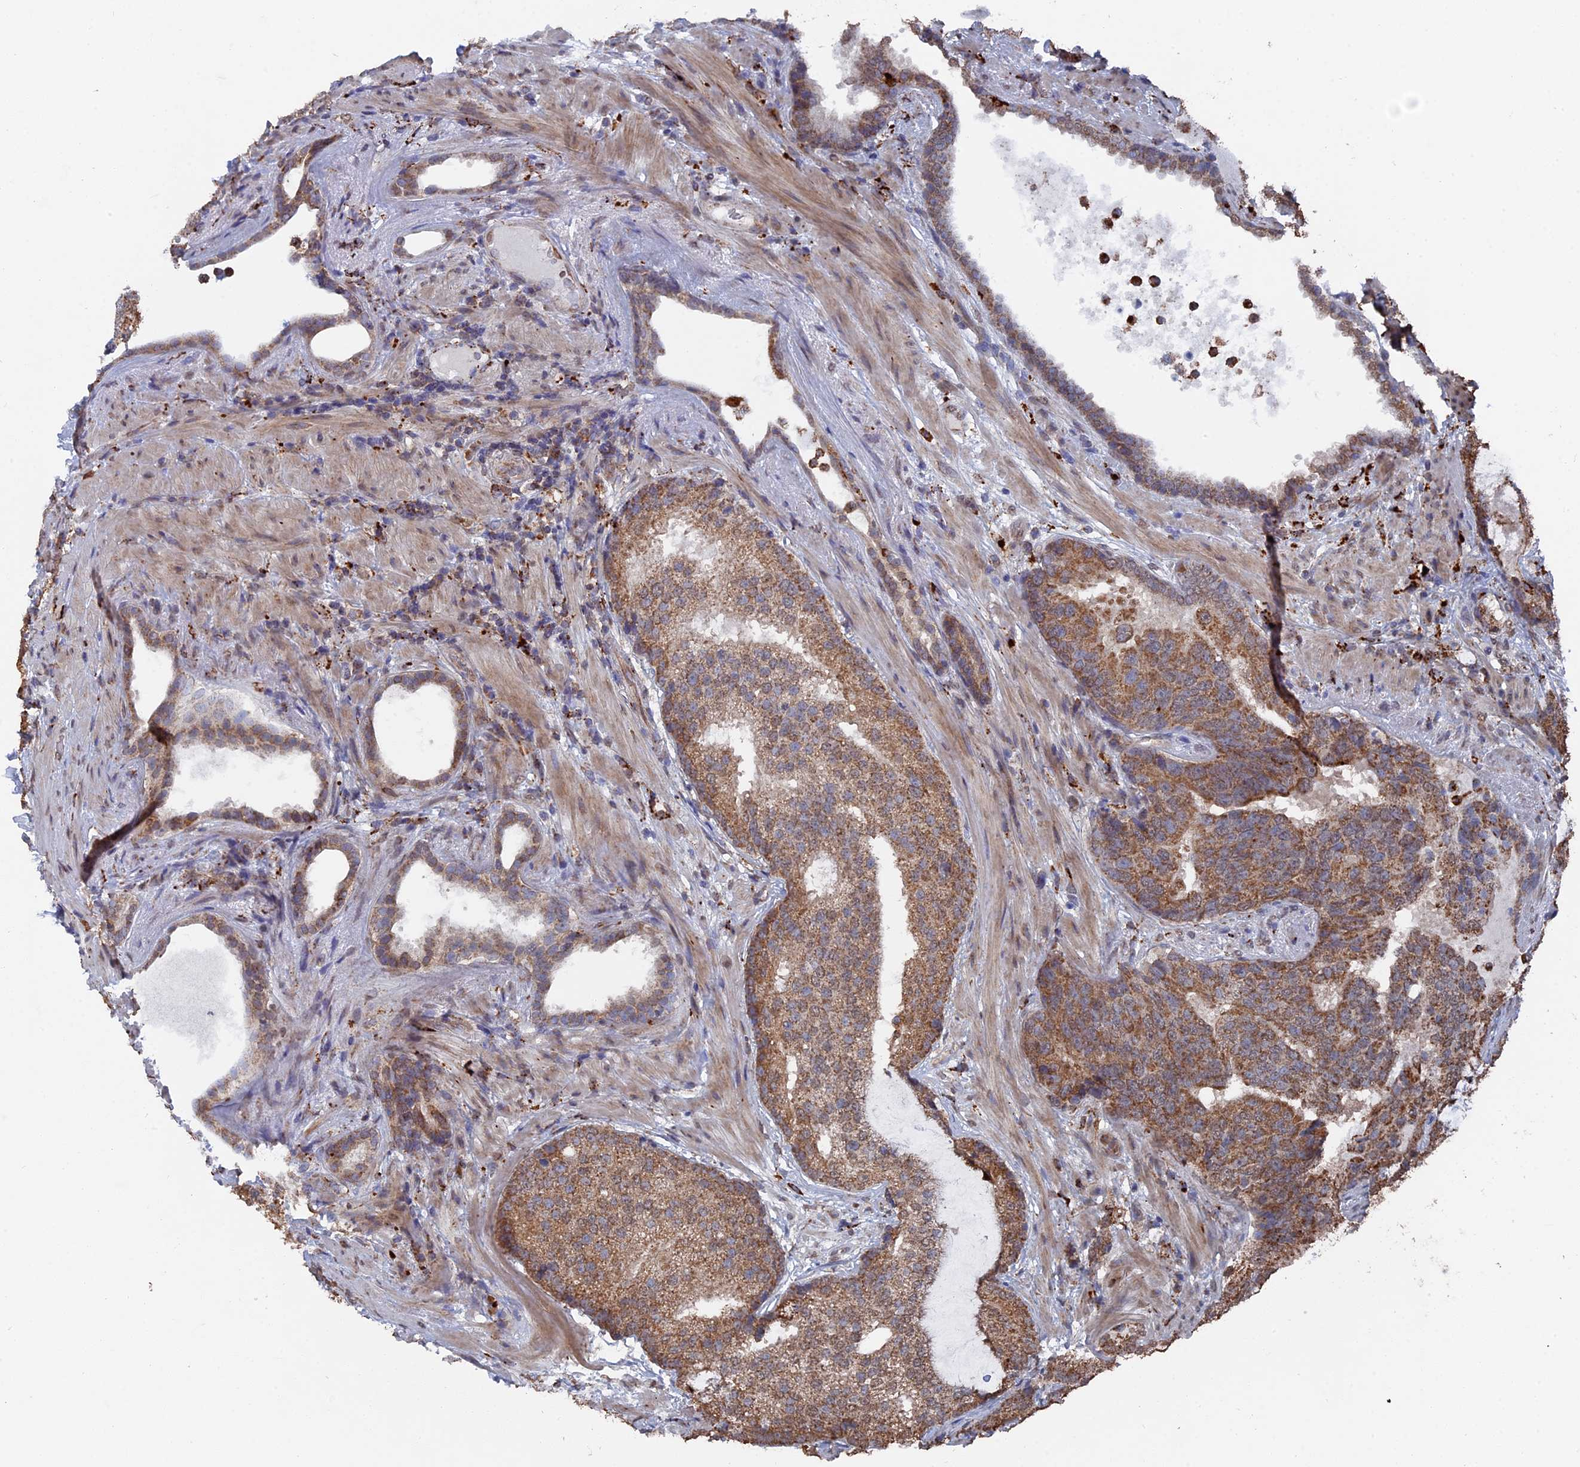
{"staining": {"intensity": "moderate", "quantity": ">75%", "location": "cytoplasmic/membranous"}, "tissue": "prostate cancer", "cell_type": "Tumor cells", "image_type": "cancer", "snomed": [{"axis": "morphology", "description": "Adenocarcinoma, High grade"}, {"axis": "topography", "description": "Prostate"}], "caption": "A medium amount of moderate cytoplasmic/membranous expression is appreciated in about >75% of tumor cells in prostate cancer tissue.", "gene": "SMG9", "patient": {"sex": "male", "age": 67}}